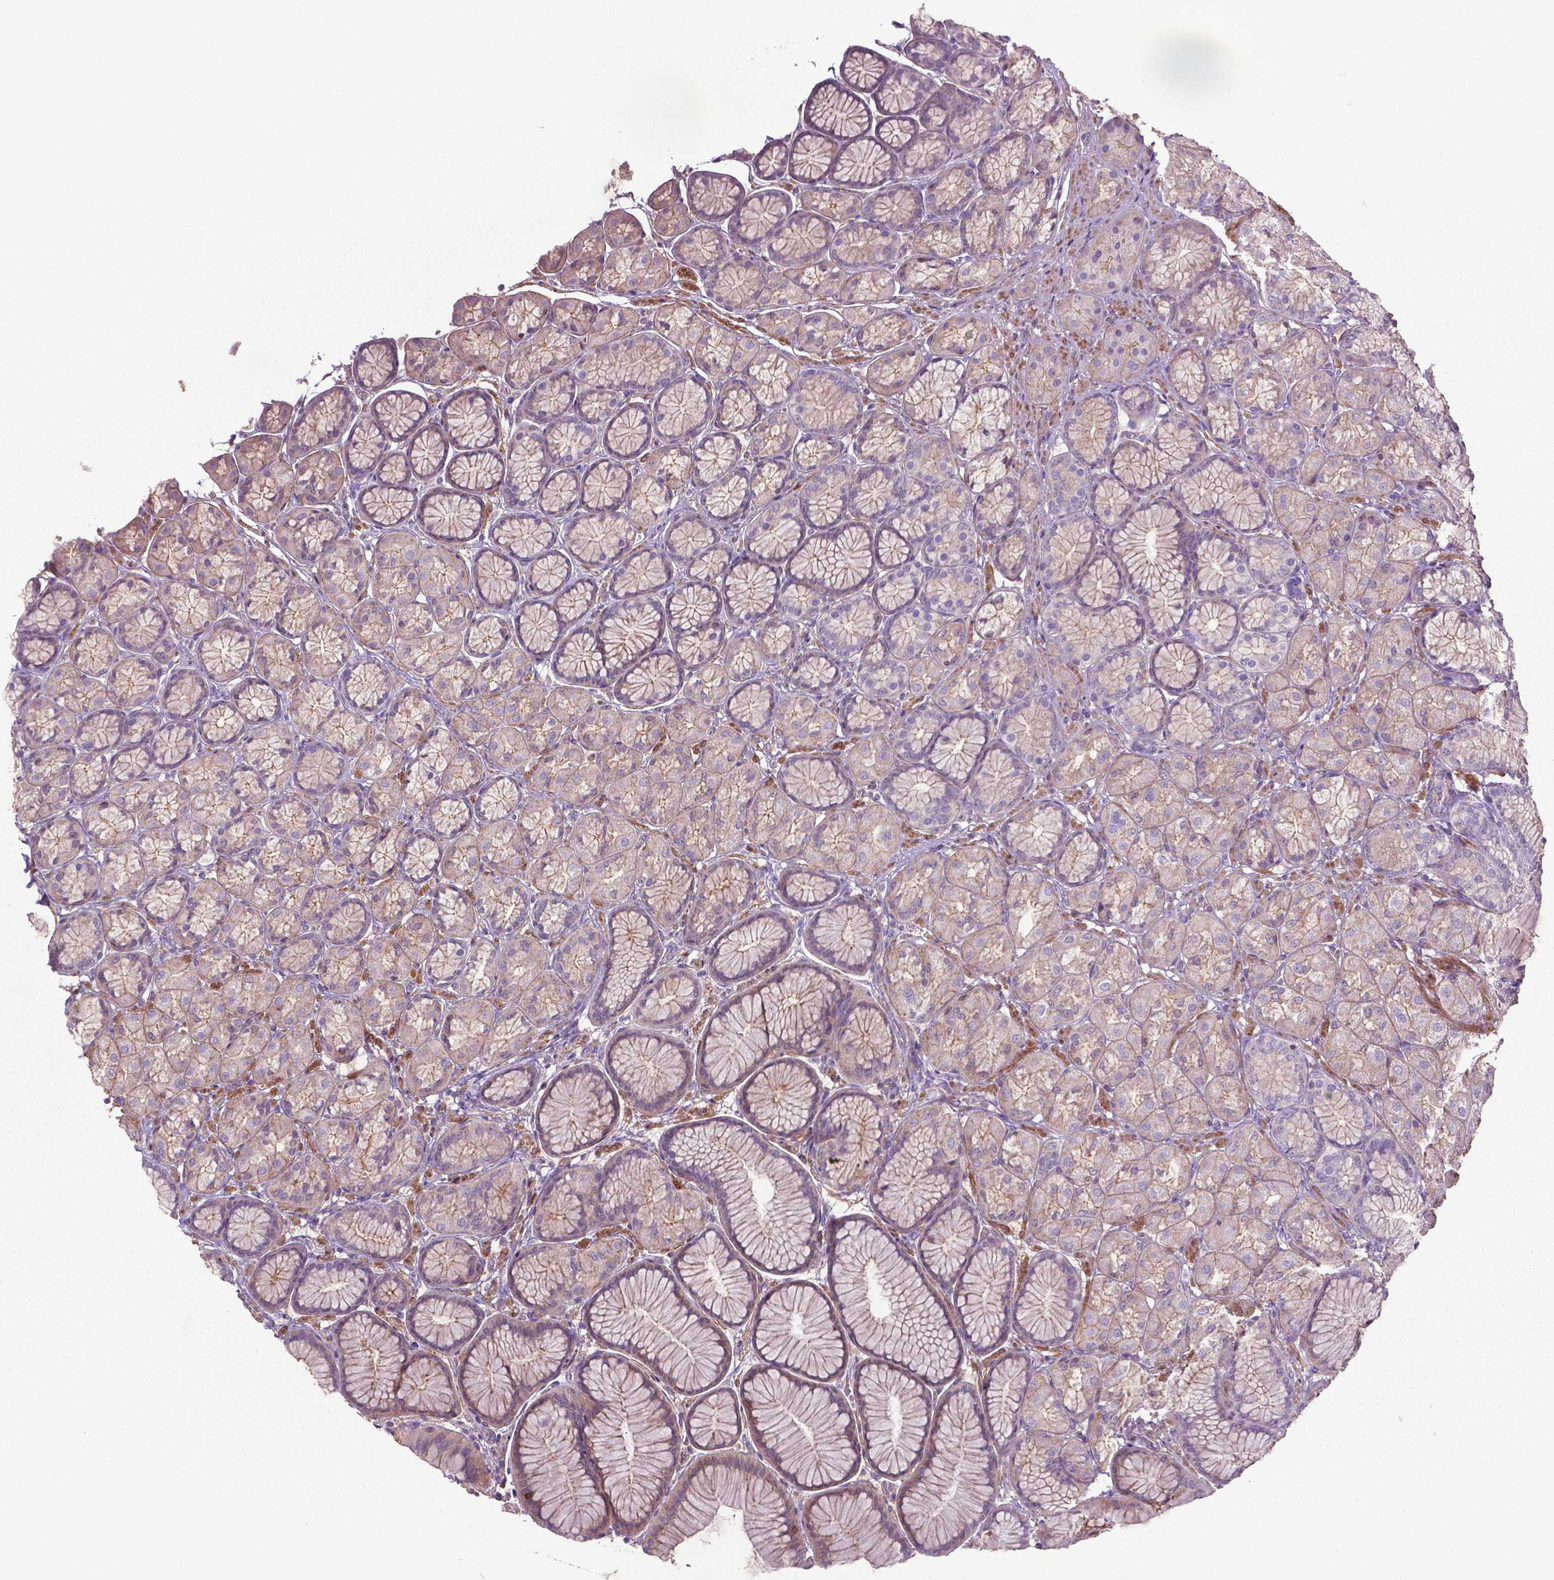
{"staining": {"intensity": "negative", "quantity": "none", "location": "none"}, "tissue": "stomach", "cell_type": "Glandular cells", "image_type": "normal", "snomed": [{"axis": "morphology", "description": "Normal tissue, NOS"}, {"axis": "morphology", "description": "Adenocarcinoma, NOS"}, {"axis": "morphology", "description": "Adenocarcinoma, High grade"}, {"axis": "topography", "description": "Stomach, upper"}, {"axis": "topography", "description": "Stomach"}], "caption": "Benign stomach was stained to show a protein in brown. There is no significant staining in glandular cells. Brightfield microscopy of immunohistochemistry (IHC) stained with DAB (3,3'-diaminobenzidine) (brown) and hematoxylin (blue), captured at high magnification.", "gene": "BMP4", "patient": {"sex": "female", "age": 65}}